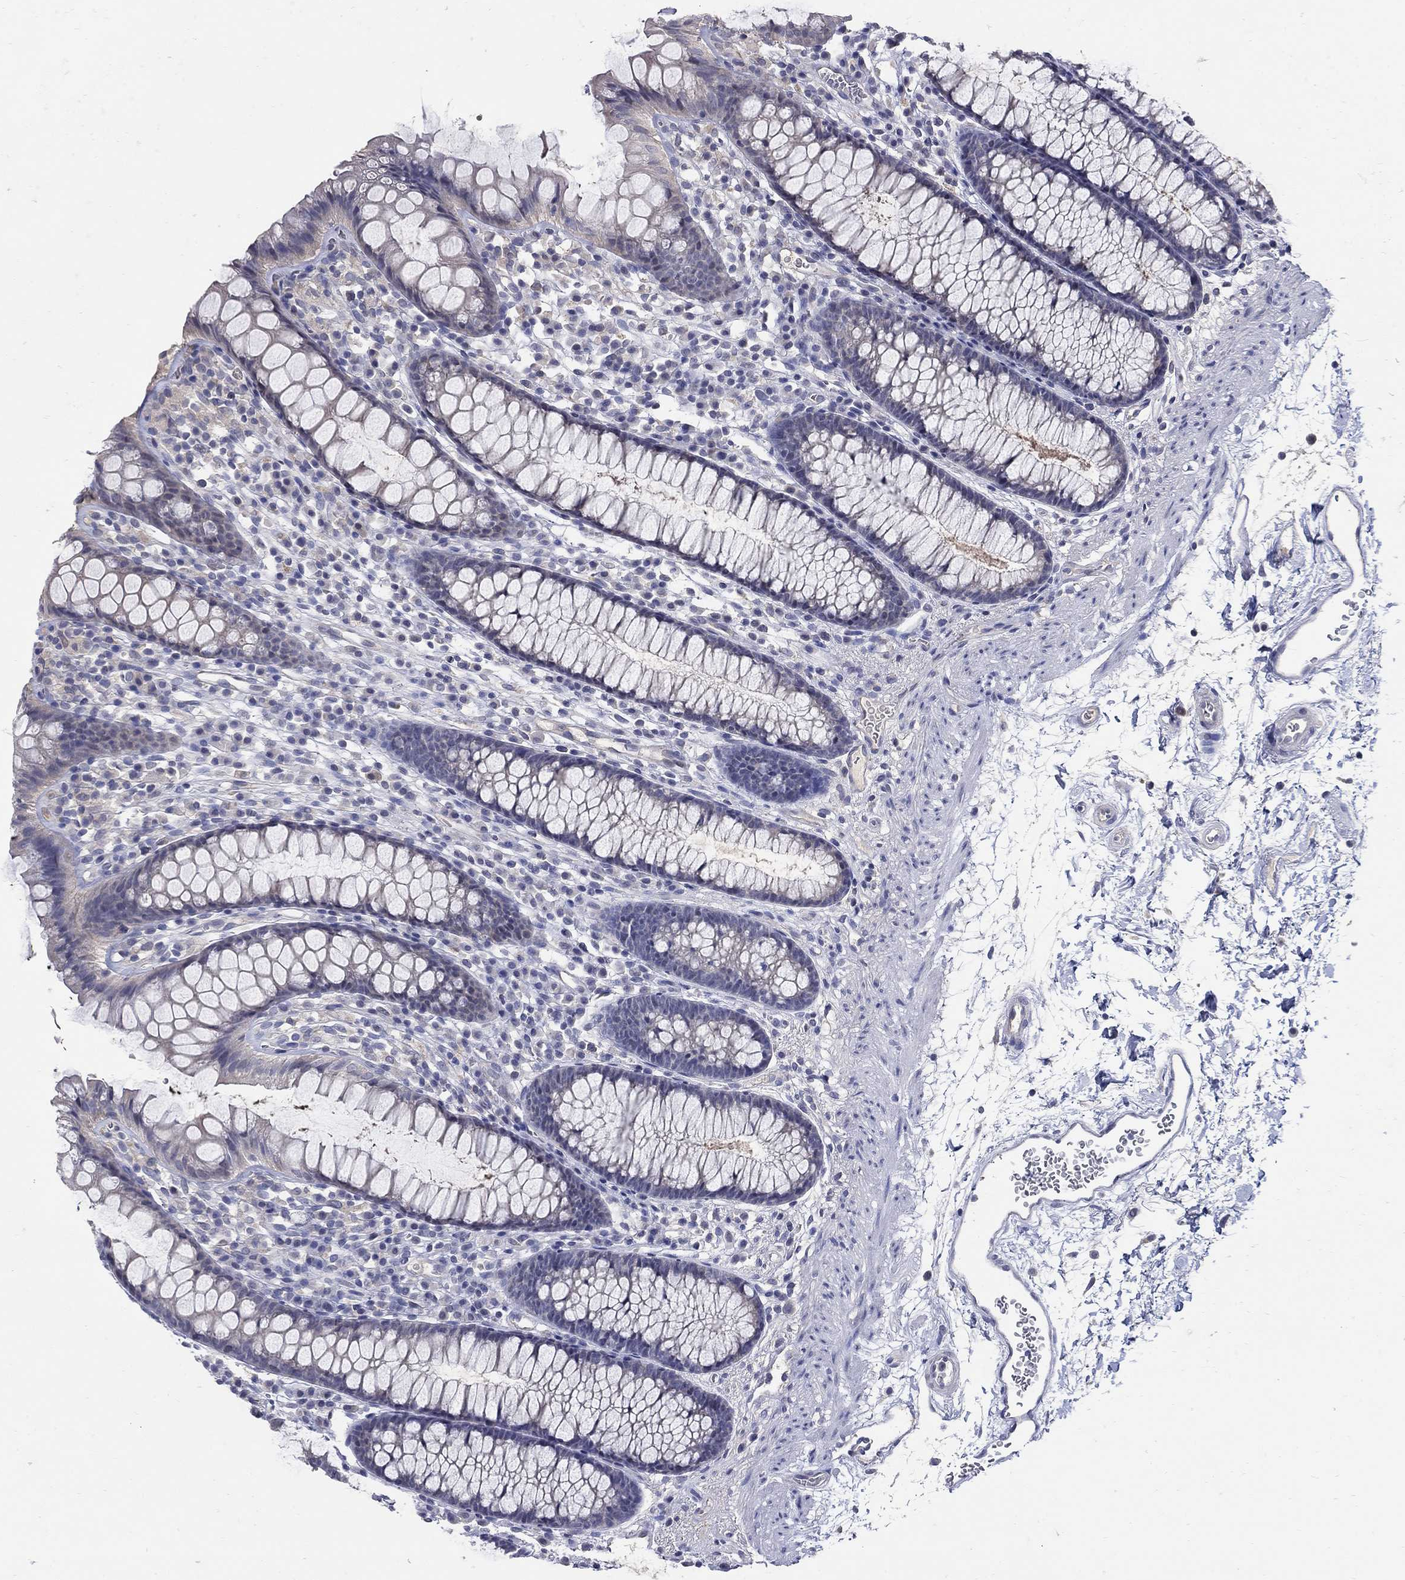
{"staining": {"intensity": "negative", "quantity": "none", "location": "none"}, "tissue": "colon", "cell_type": "Endothelial cells", "image_type": "normal", "snomed": [{"axis": "morphology", "description": "Normal tissue, NOS"}, {"axis": "topography", "description": "Colon"}], "caption": "A micrograph of colon stained for a protein exhibits no brown staining in endothelial cells.", "gene": "CETN1", "patient": {"sex": "male", "age": 76}}